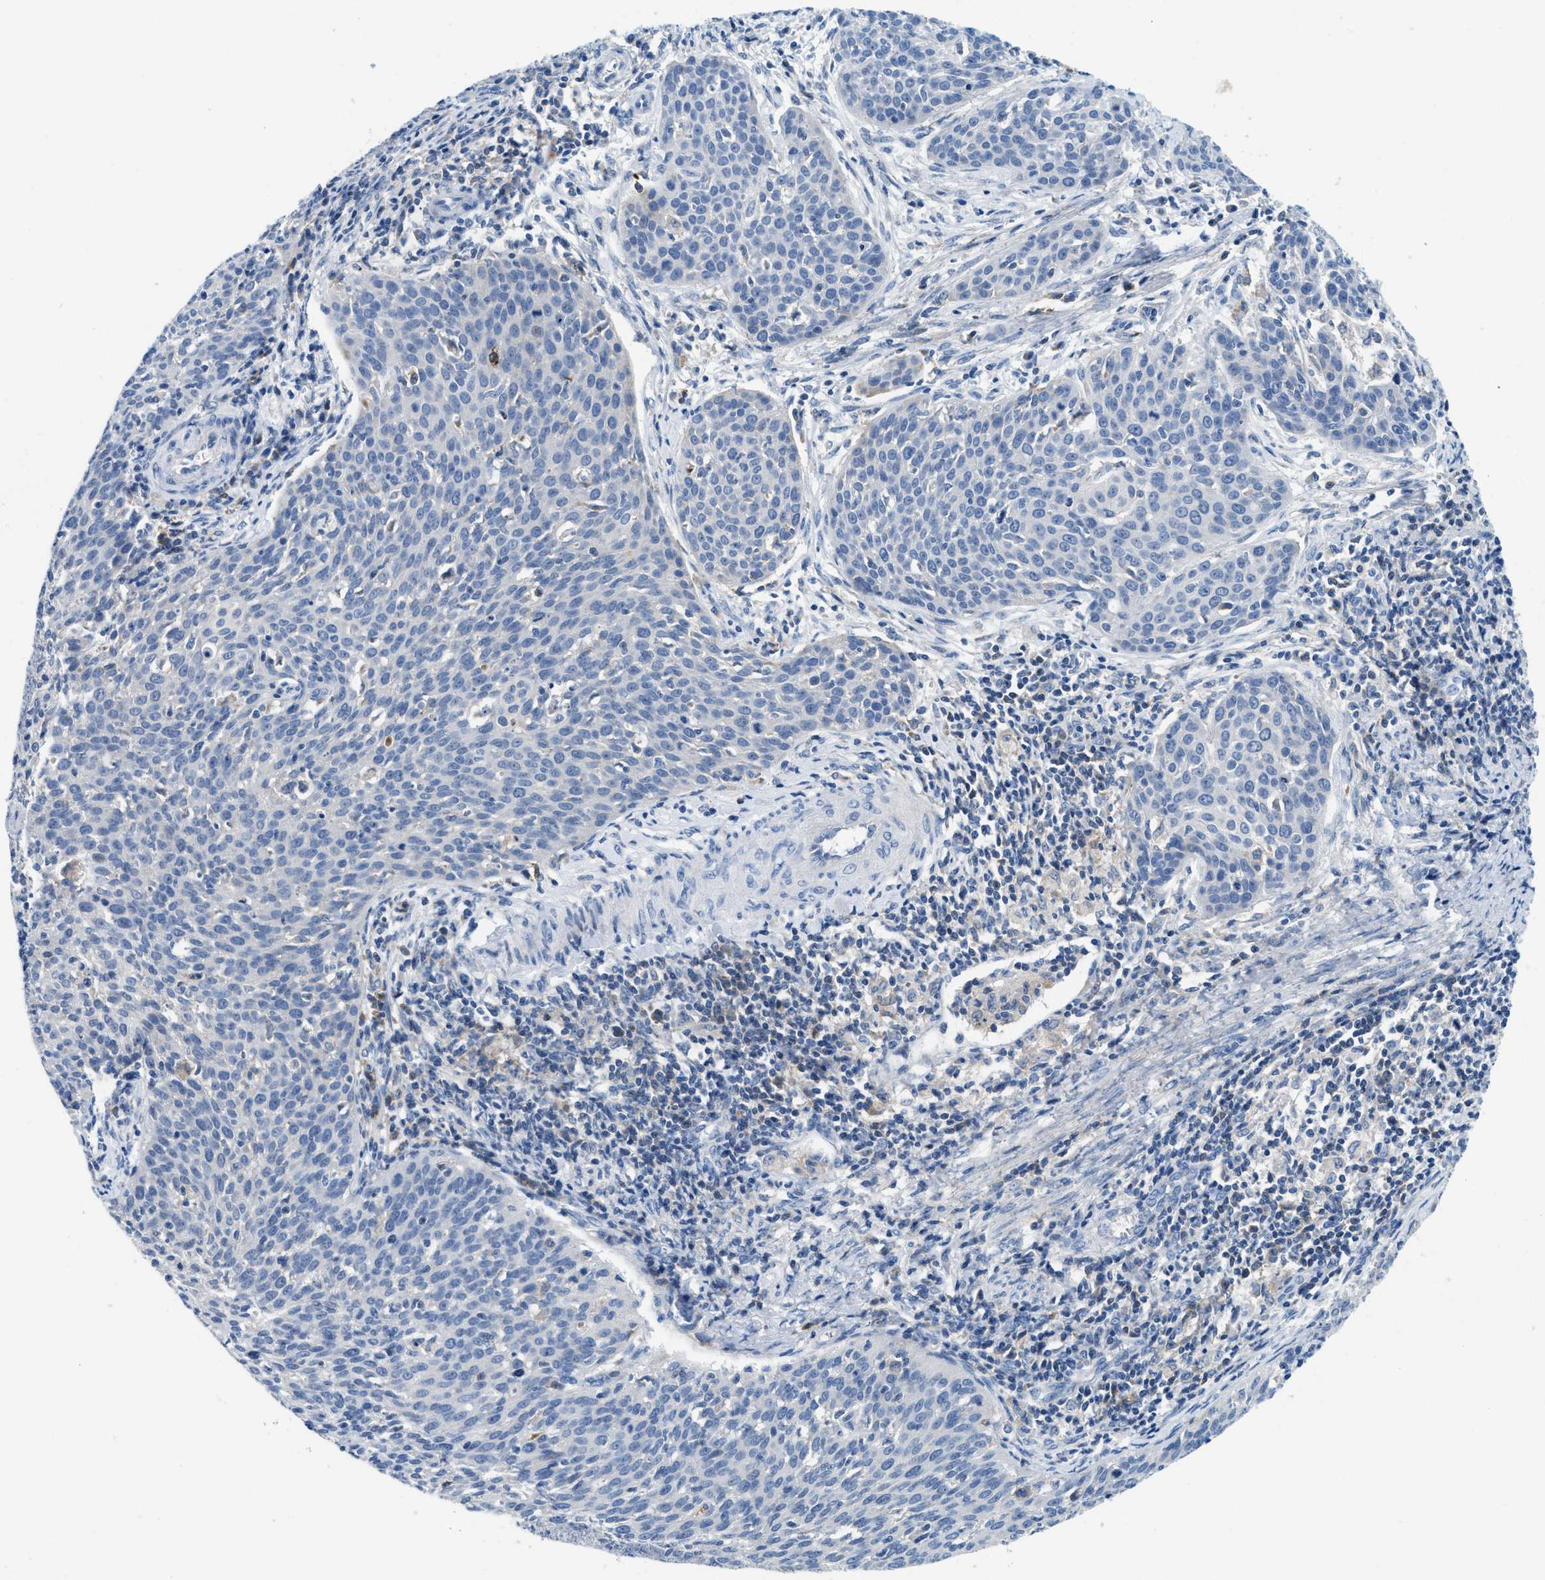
{"staining": {"intensity": "negative", "quantity": "none", "location": "none"}, "tissue": "cervical cancer", "cell_type": "Tumor cells", "image_type": "cancer", "snomed": [{"axis": "morphology", "description": "Squamous cell carcinoma, NOS"}, {"axis": "topography", "description": "Cervix"}], "caption": "Immunohistochemical staining of cervical squamous cell carcinoma demonstrates no significant positivity in tumor cells.", "gene": "CFB", "patient": {"sex": "female", "age": 38}}